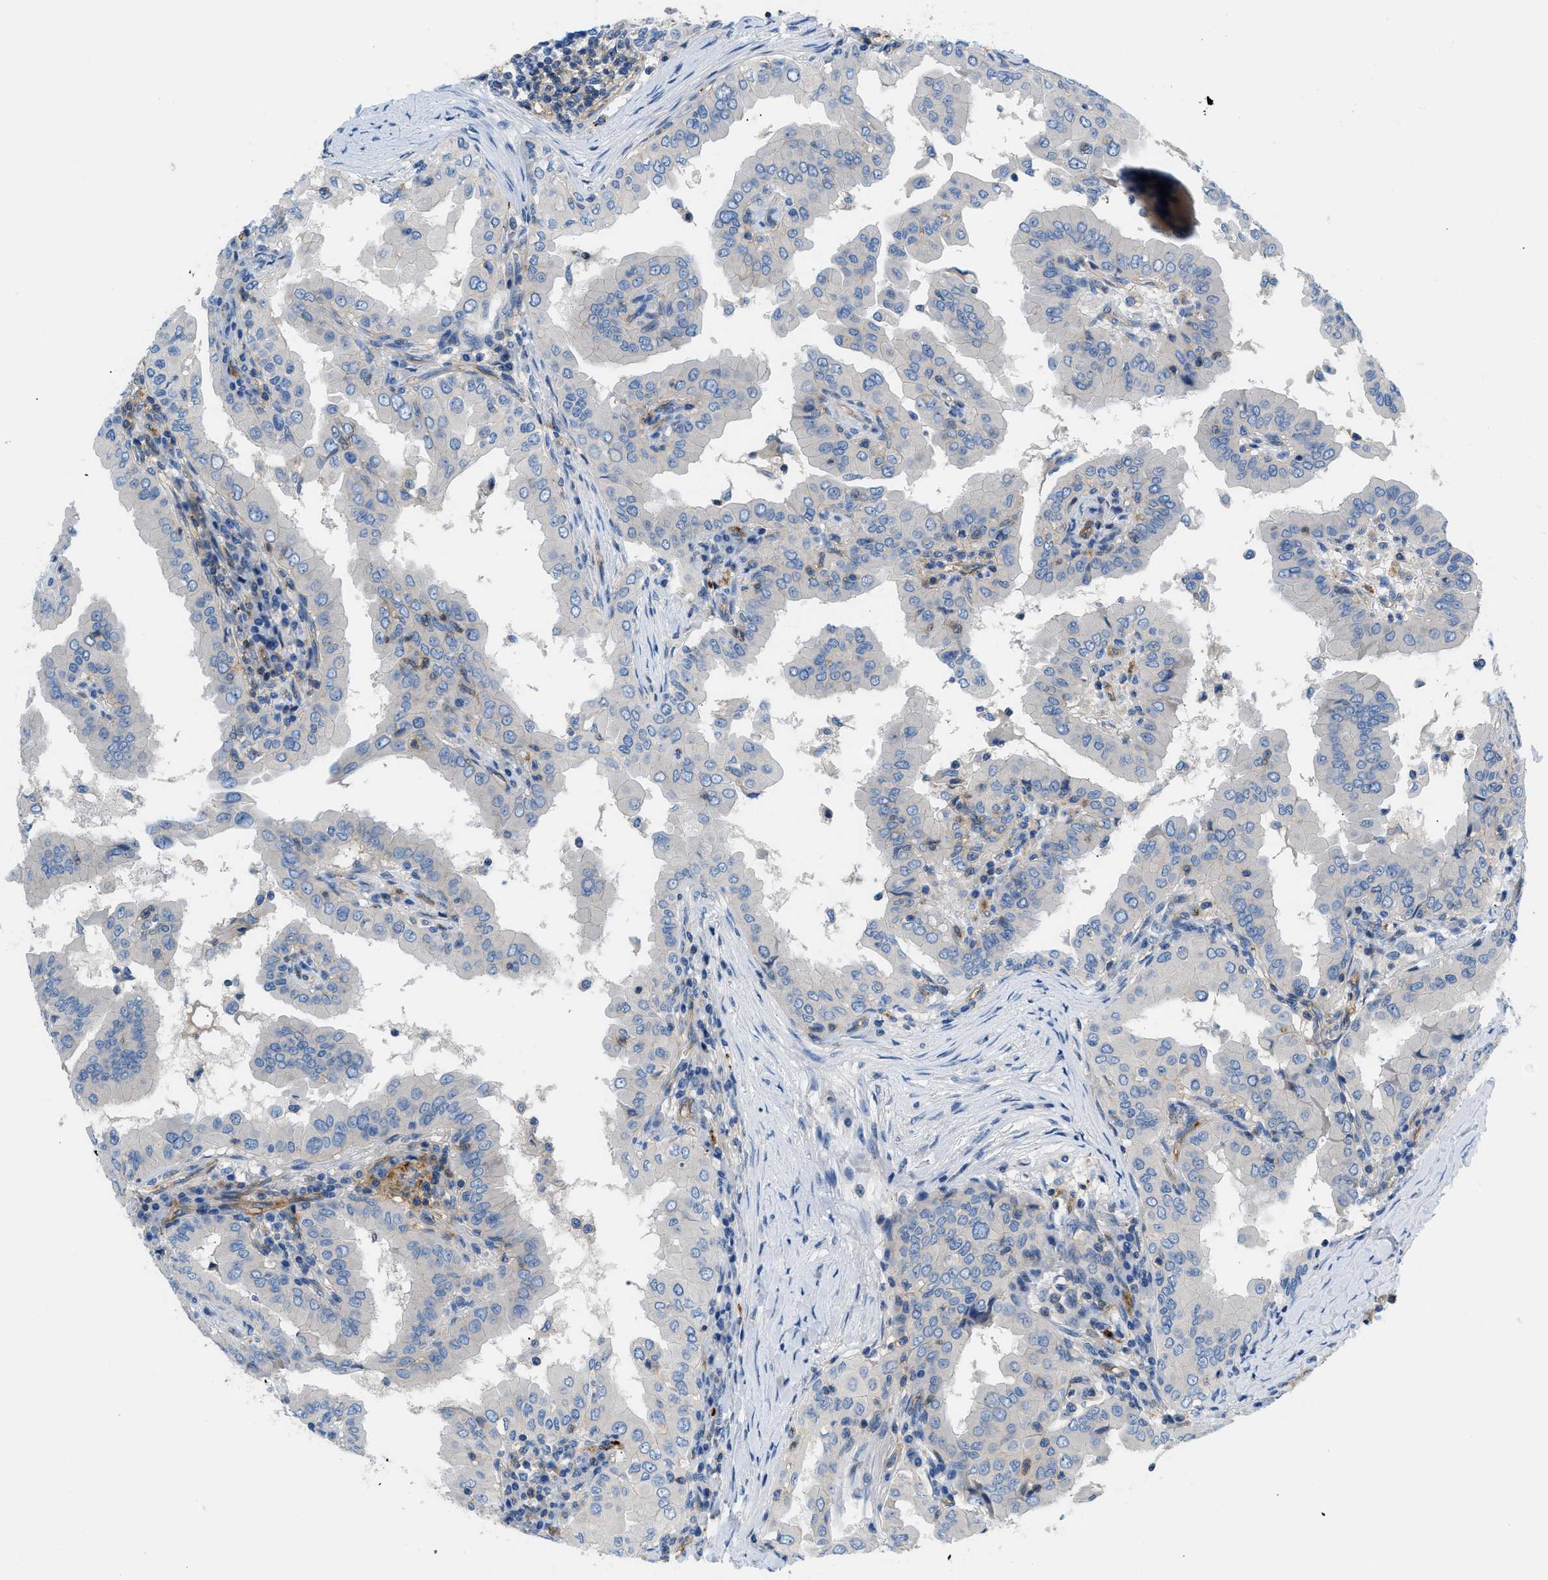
{"staining": {"intensity": "negative", "quantity": "none", "location": "none"}, "tissue": "thyroid cancer", "cell_type": "Tumor cells", "image_type": "cancer", "snomed": [{"axis": "morphology", "description": "Papillary adenocarcinoma, NOS"}, {"axis": "topography", "description": "Thyroid gland"}], "caption": "This photomicrograph is of thyroid cancer (papillary adenocarcinoma) stained with IHC to label a protein in brown with the nuclei are counter-stained blue. There is no expression in tumor cells. (Brightfield microscopy of DAB immunohistochemistry (IHC) at high magnification).", "gene": "ORAI1", "patient": {"sex": "male", "age": 33}}